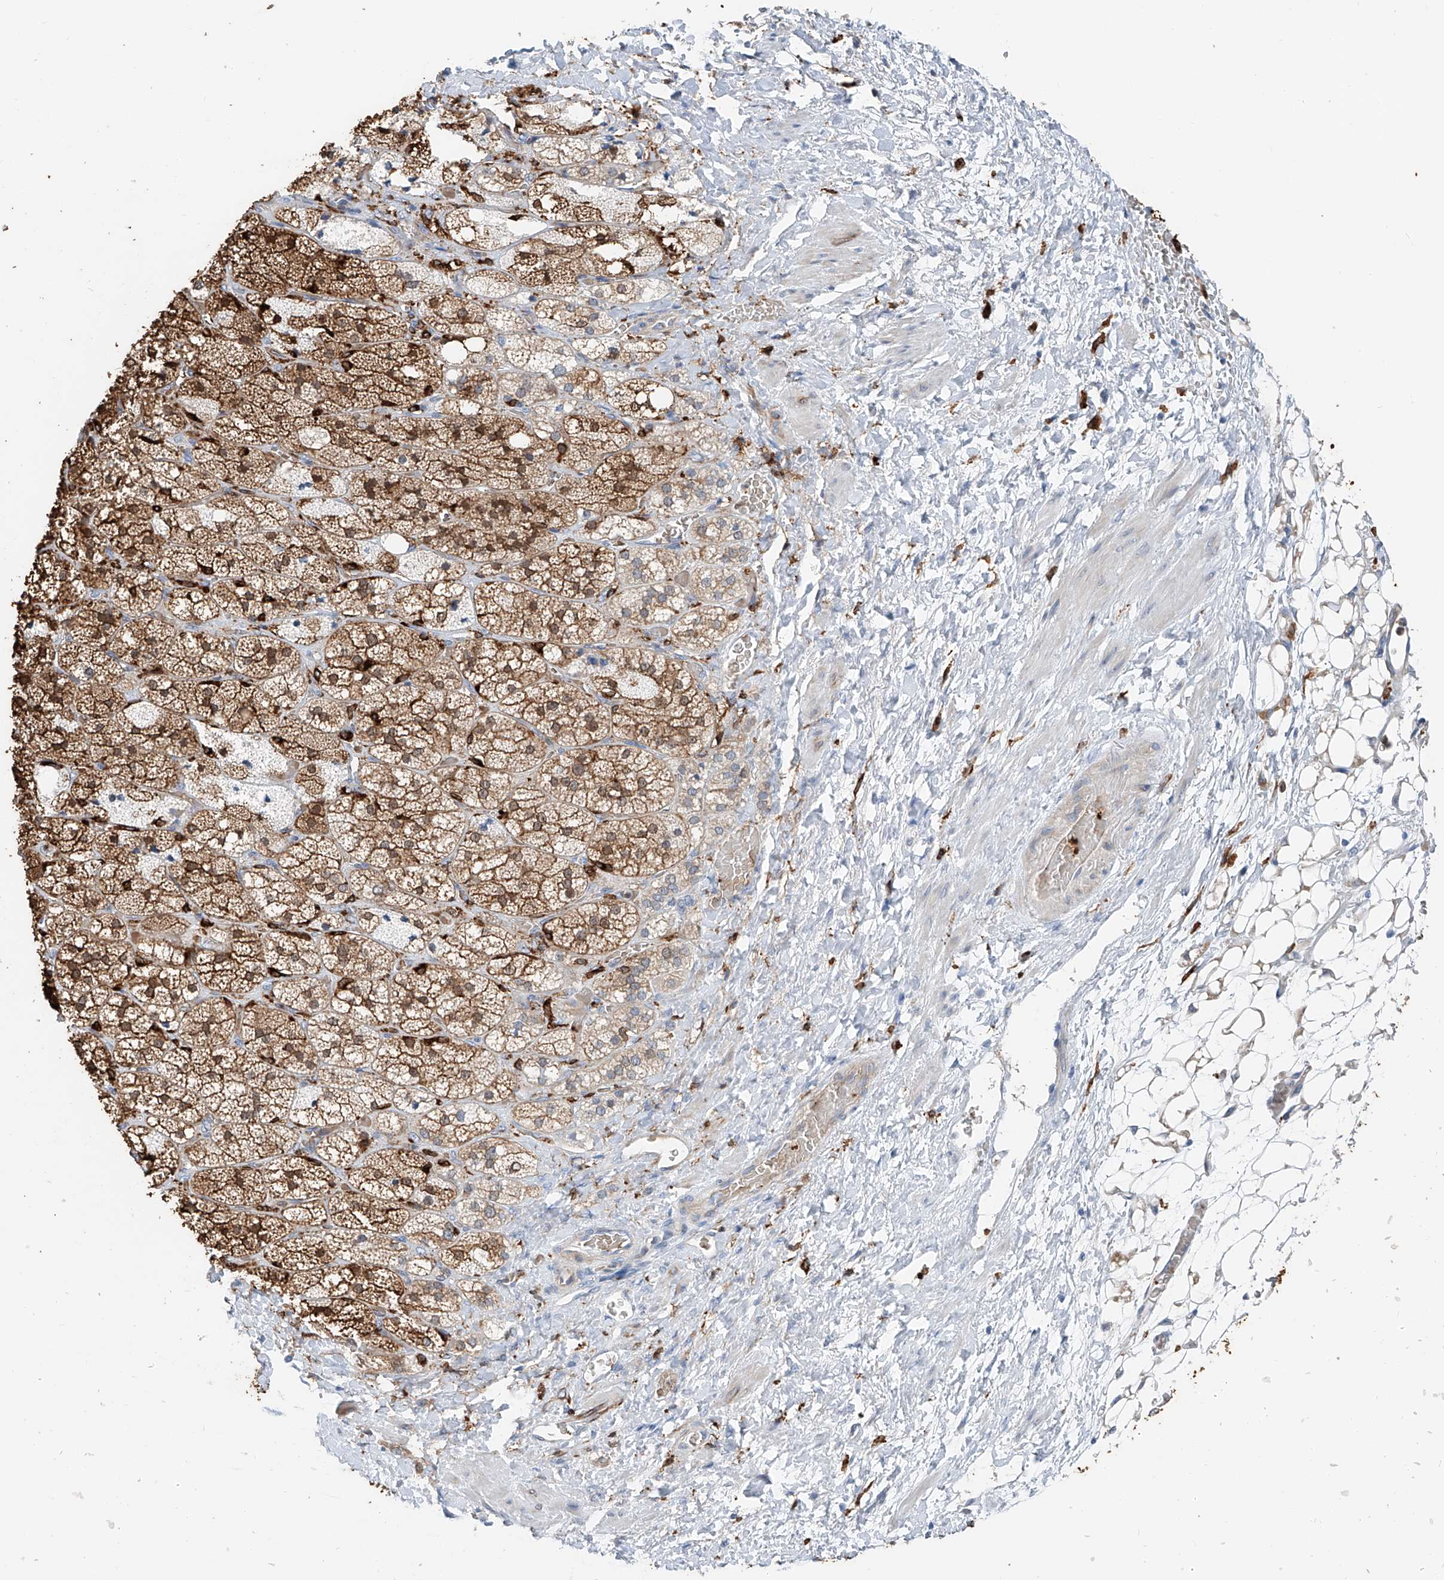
{"staining": {"intensity": "moderate", "quantity": ">75%", "location": "cytoplasmic/membranous"}, "tissue": "adrenal gland", "cell_type": "Glandular cells", "image_type": "normal", "snomed": [{"axis": "morphology", "description": "Normal tissue, NOS"}, {"axis": "topography", "description": "Adrenal gland"}], "caption": "Brown immunohistochemical staining in unremarkable human adrenal gland exhibits moderate cytoplasmic/membranous staining in about >75% of glandular cells. Nuclei are stained in blue.", "gene": "TBXAS1", "patient": {"sex": "male", "age": 61}}